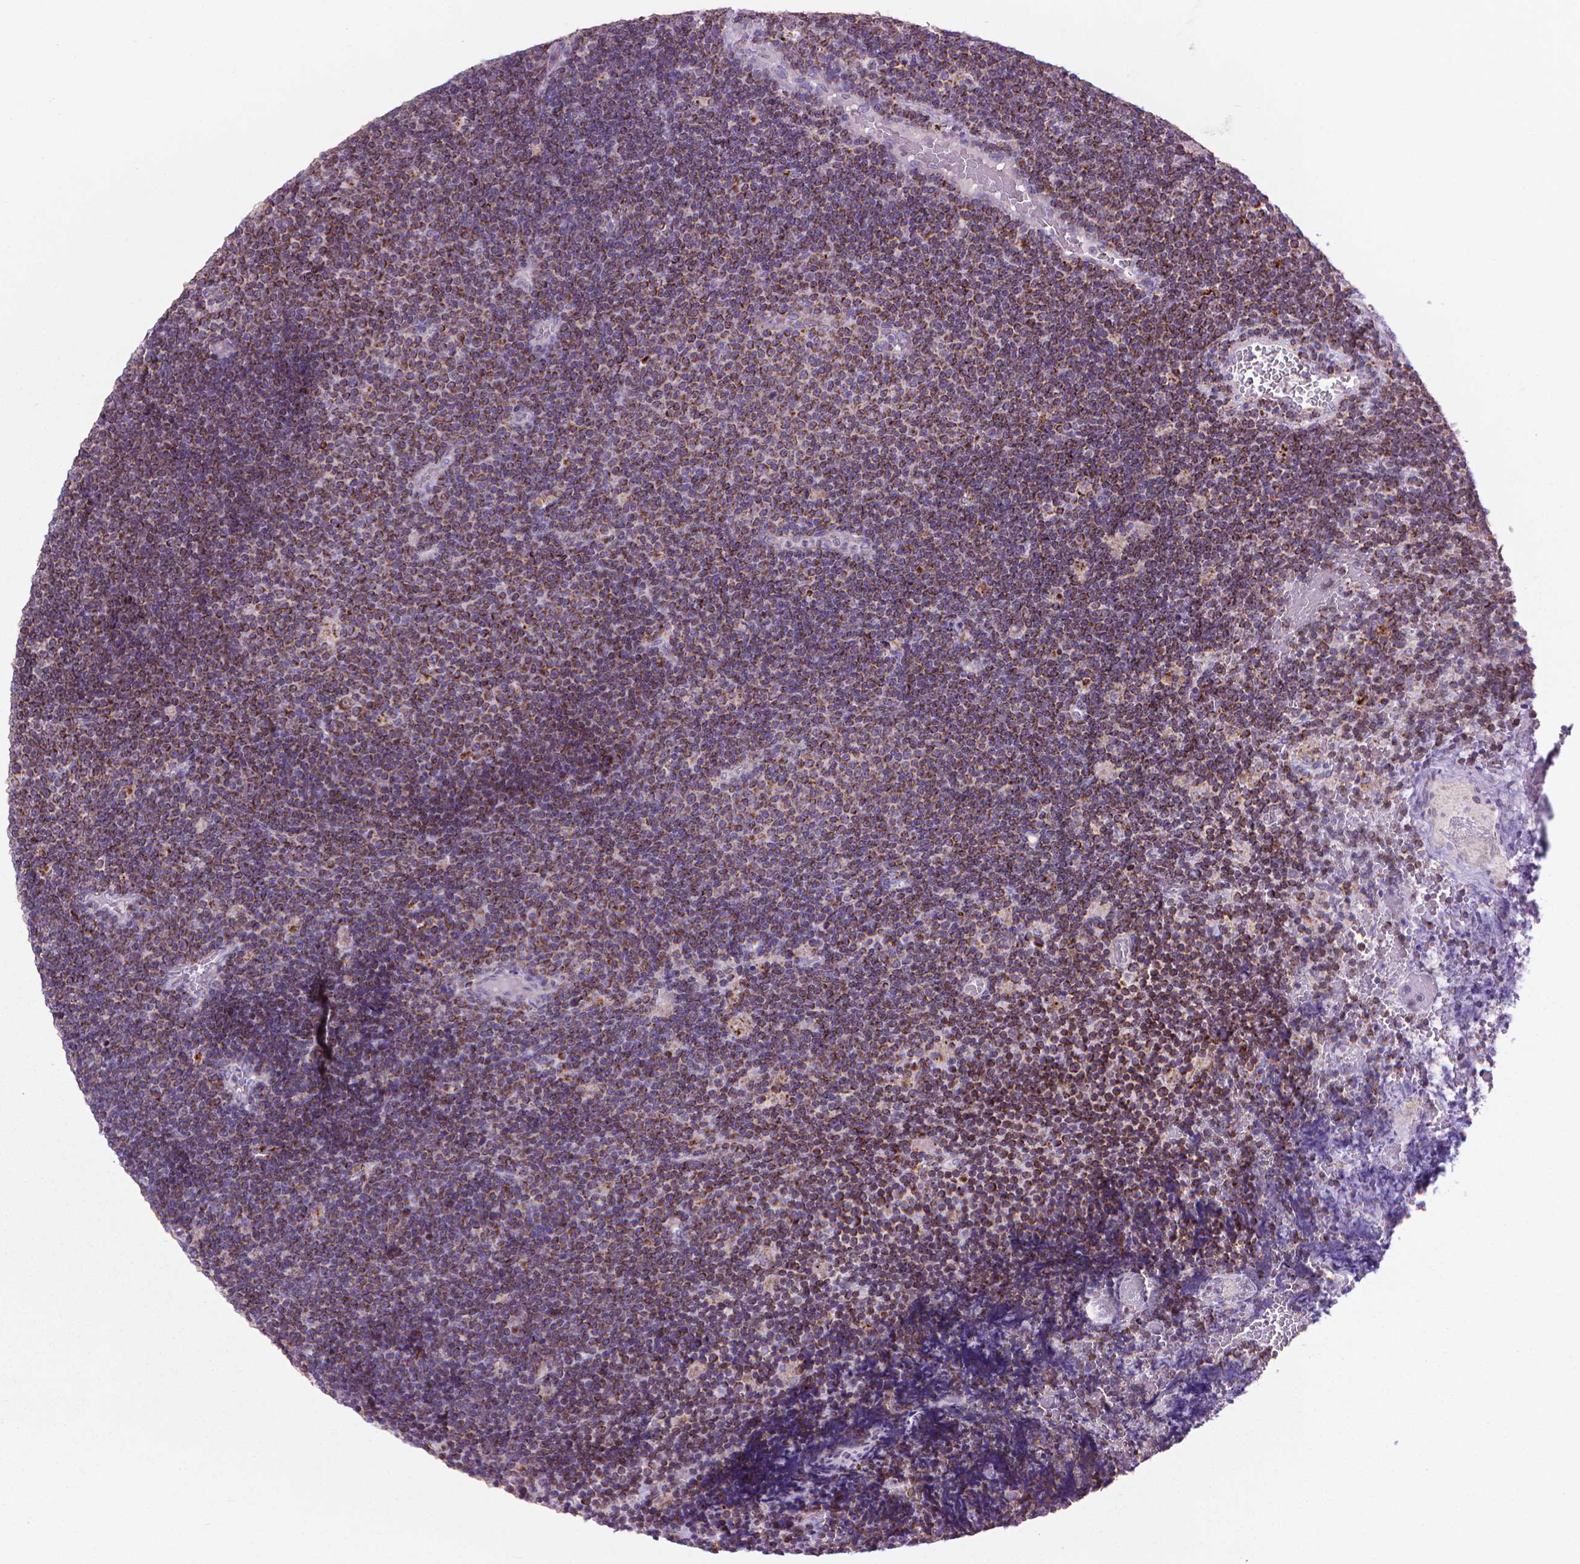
{"staining": {"intensity": "strong", "quantity": "25%-75%", "location": "cytoplasmic/membranous"}, "tissue": "lymphoma", "cell_type": "Tumor cells", "image_type": "cancer", "snomed": [{"axis": "morphology", "description": "Malignant lymphoma, non-Hodgkin's type, Low grade"}, {"axis": "topography", "description": "Brain"}], "caption": "Strong cytoplasmic/membranous positivity is appreciated in about 25%-75% of tumor cells in malignant lymphoma, non-Hodgkin's type (low-grade).", "gene": "VDAC1", "patient": {"sex": "female", "age": 66}}